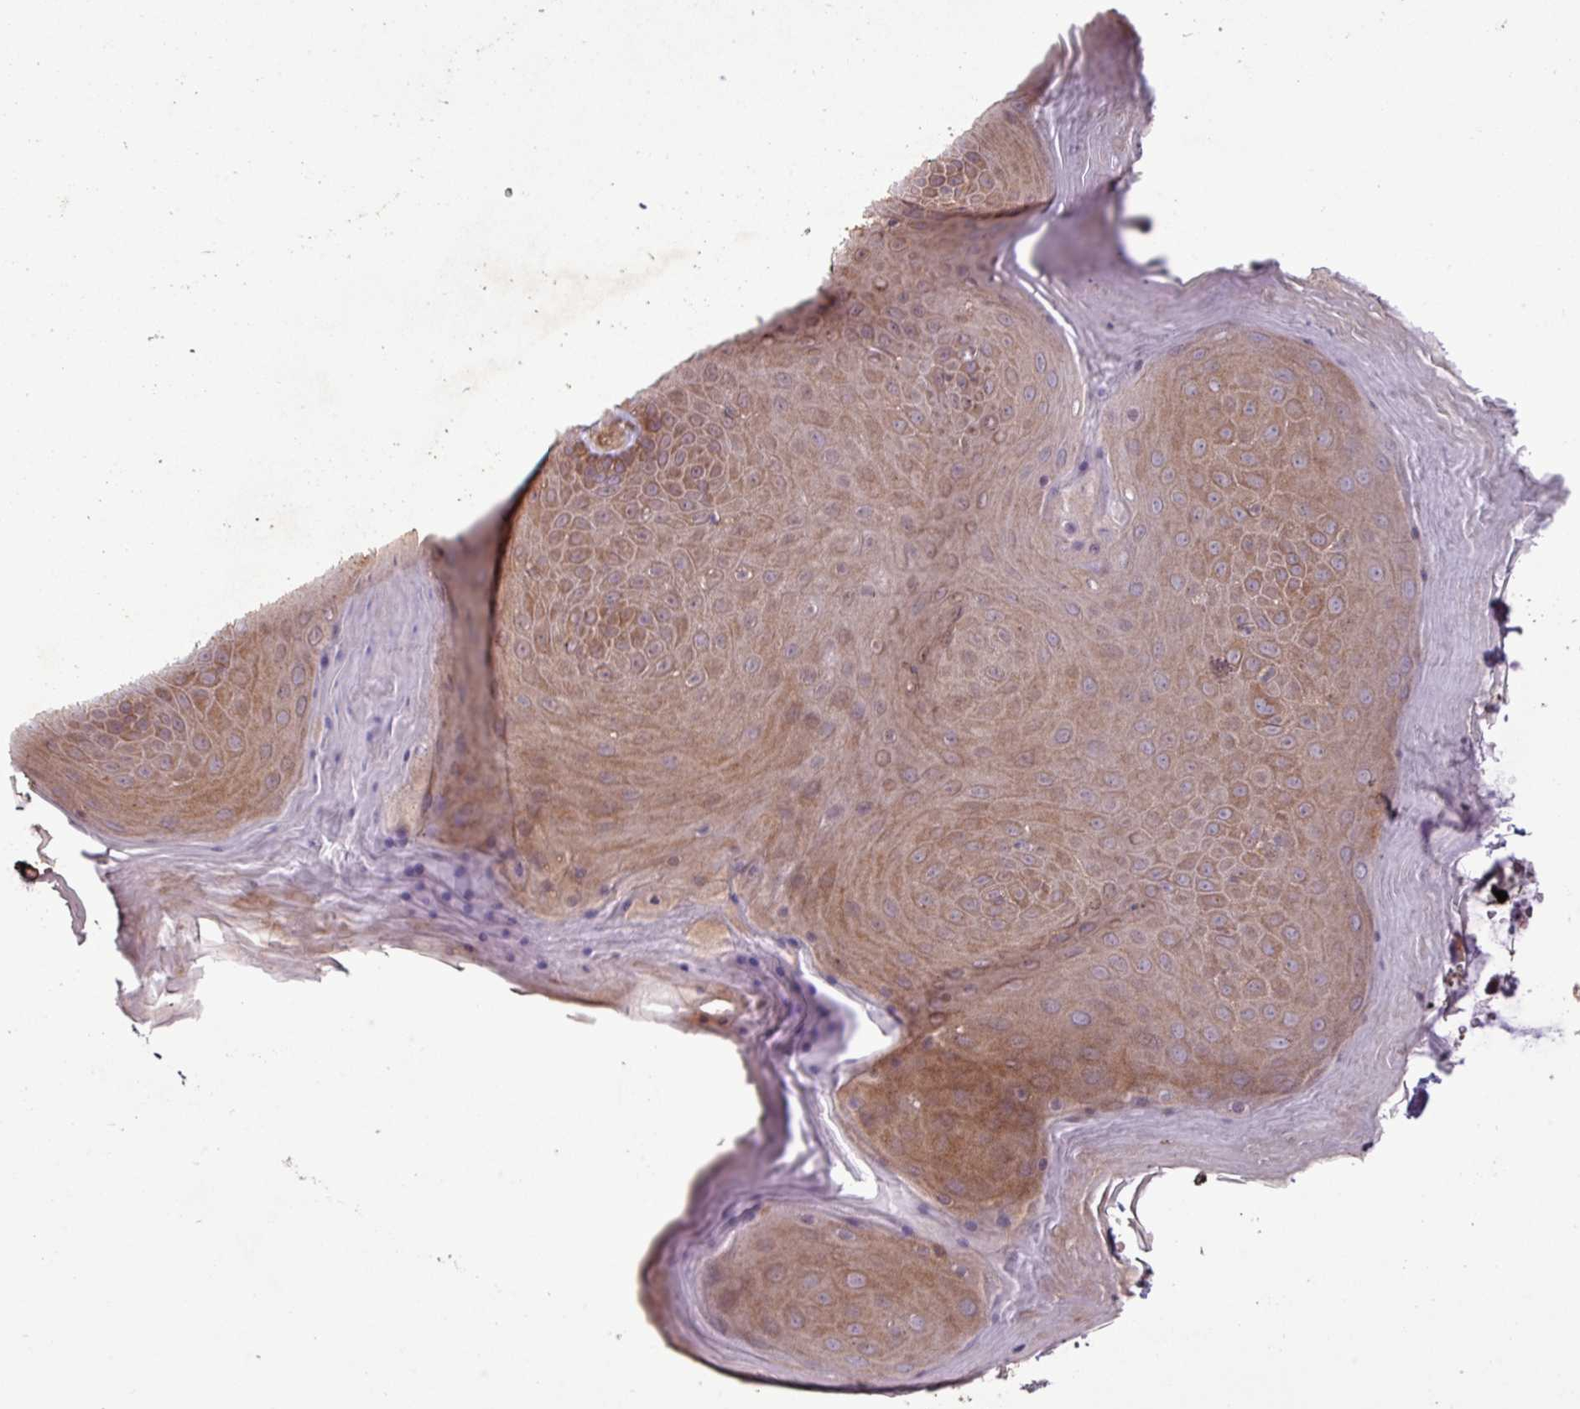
{"staining": {"intensity": "moderate", "quantity": ">75%", "location": "cytoplasmic/membranous"}, "tissue": "skin", "cell_type": "Epidermal cells", "image_type": "normal", "snomed": [{"axis": "morphology", "description": "Normal tissue, NOS"}, {"axis": "topography", "description": "Anal"}, {"axis": "topography", "description": "Peripheral nerve tissue"}], "caption": "A brown stain highlights moderate cytoplasmic/membranous staining of a protein in epidermal cells of benign human skin.", "gene": "SIRPB2", "patient": {"sex": "male", "age": 53}}